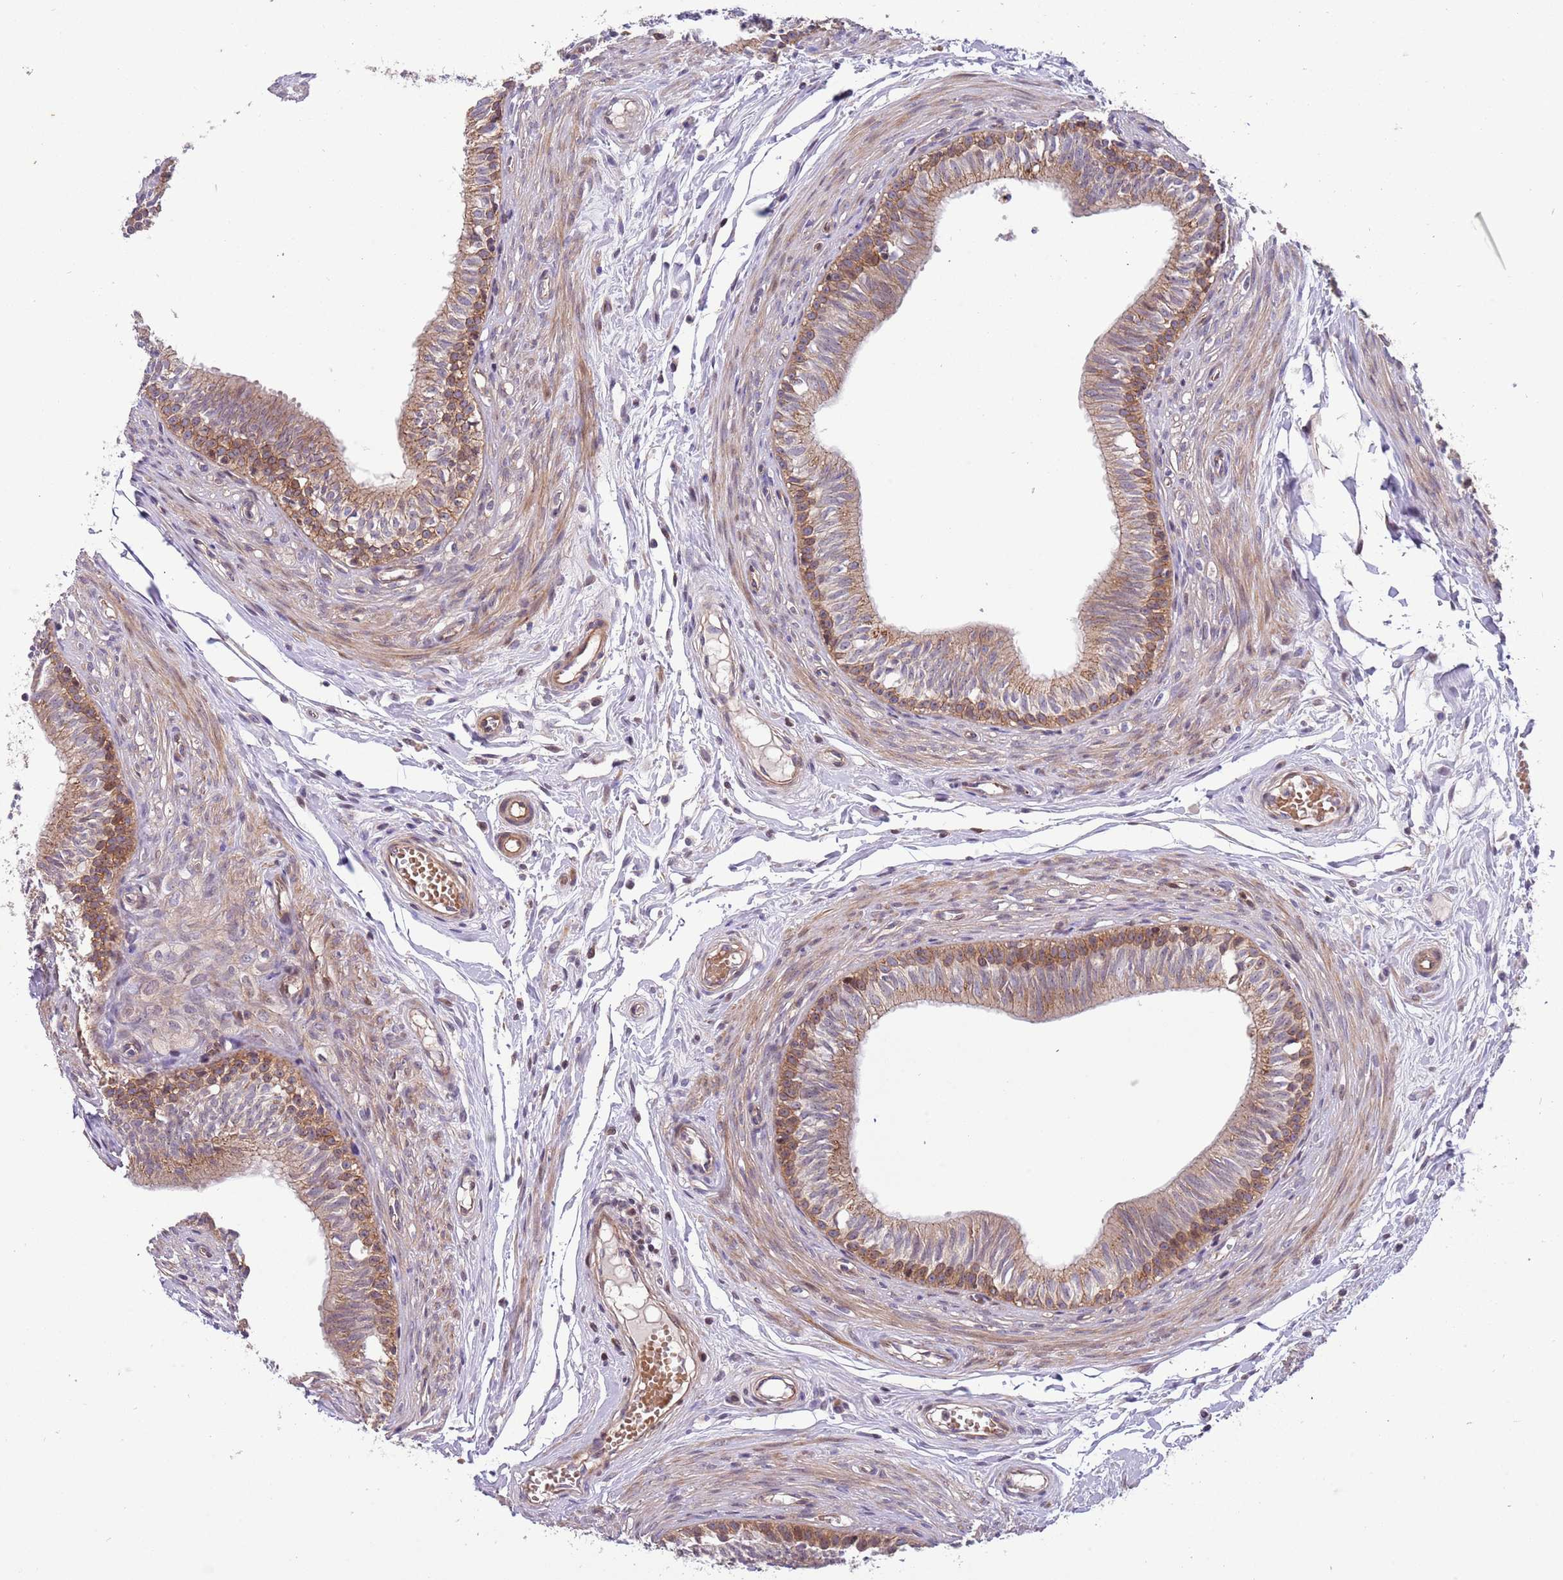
{"staining": {"intensity": "moderate", "quantity": ">75%", "location": "cytoplasmic/membranous"}, "tissue": "epididymis", "cell_type": "Glandular cells", "image_type": "normal", "snomed": [{"axis": "morphology", "description": "Normal tissue, NOS"}, {"axis": "topography", "description": "Epididymis, spermatic cord, NOS"}], "caption": "High-magnification brightfield microscopy of benign epididymis stained with DAB (3,3'-diaminobenzidine) (brown) and counterstained with hematoxylin (blue). glandular cells exhibit moderate cytoplasmic/membranous positivity is present in about>75% of cells.", "gene": "ITGB6", "patient": {"sex": "male", "age": 22}}